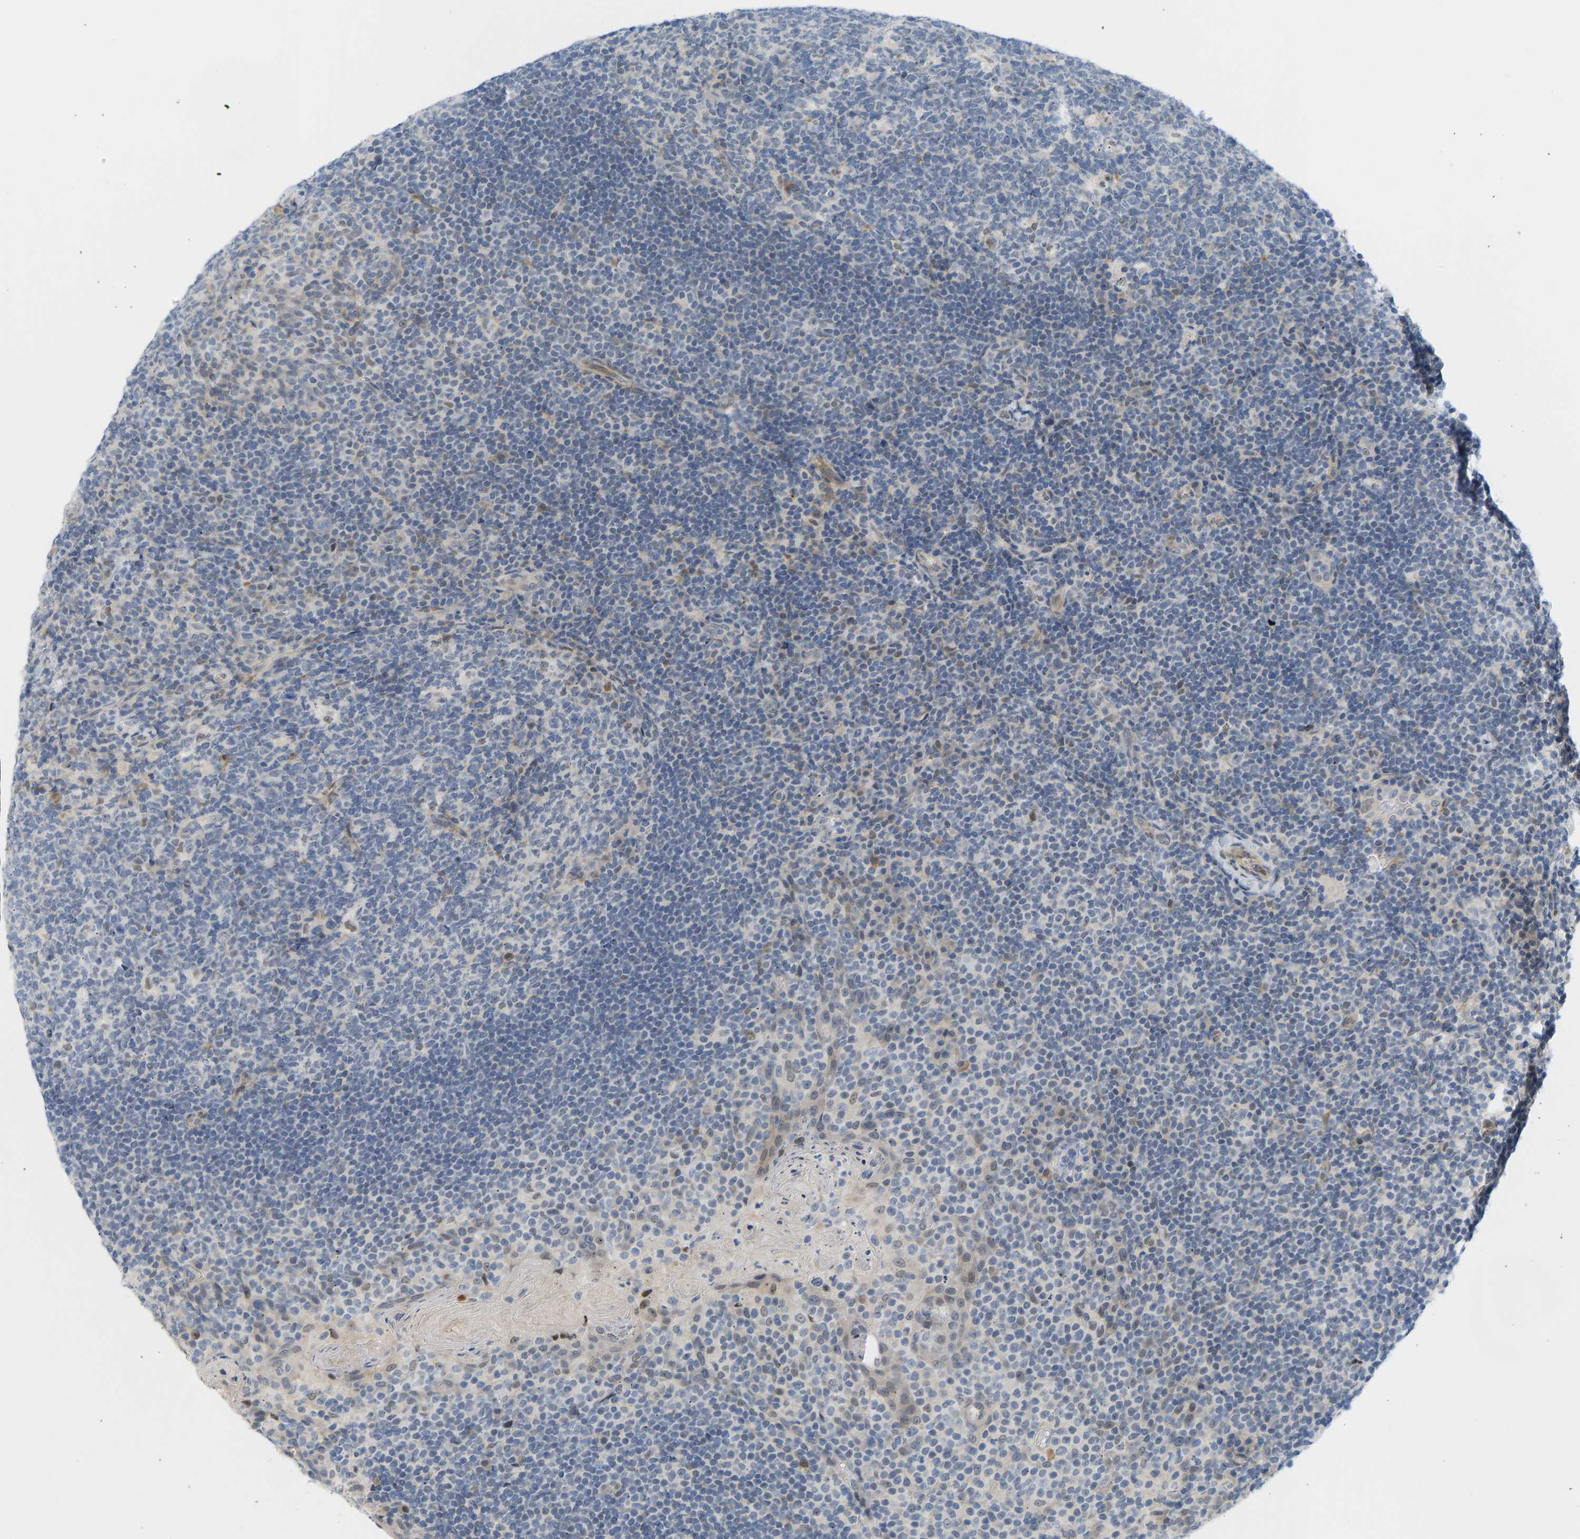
{"staining": {"intensity": "weak", "quantity": "<25%", "location": "nuclear"}, "tissue": "tonsil", "cell_type": "Germinal center cells", "image_type": "normal", "snomed": [{"axis": "morphology", "description": "Normal tissue, NOS"}, {"axis": "topography", "description": "Tonsil"}], "caption": "IHC histopathology image of normal tonsil: human tonsil stained with DAB (3,3'-diaminobenzidine) exhibits no significant protein staining in germinal center cells.", "gene": "BAG1", "patient": {"sex": "male", "age": 17}}